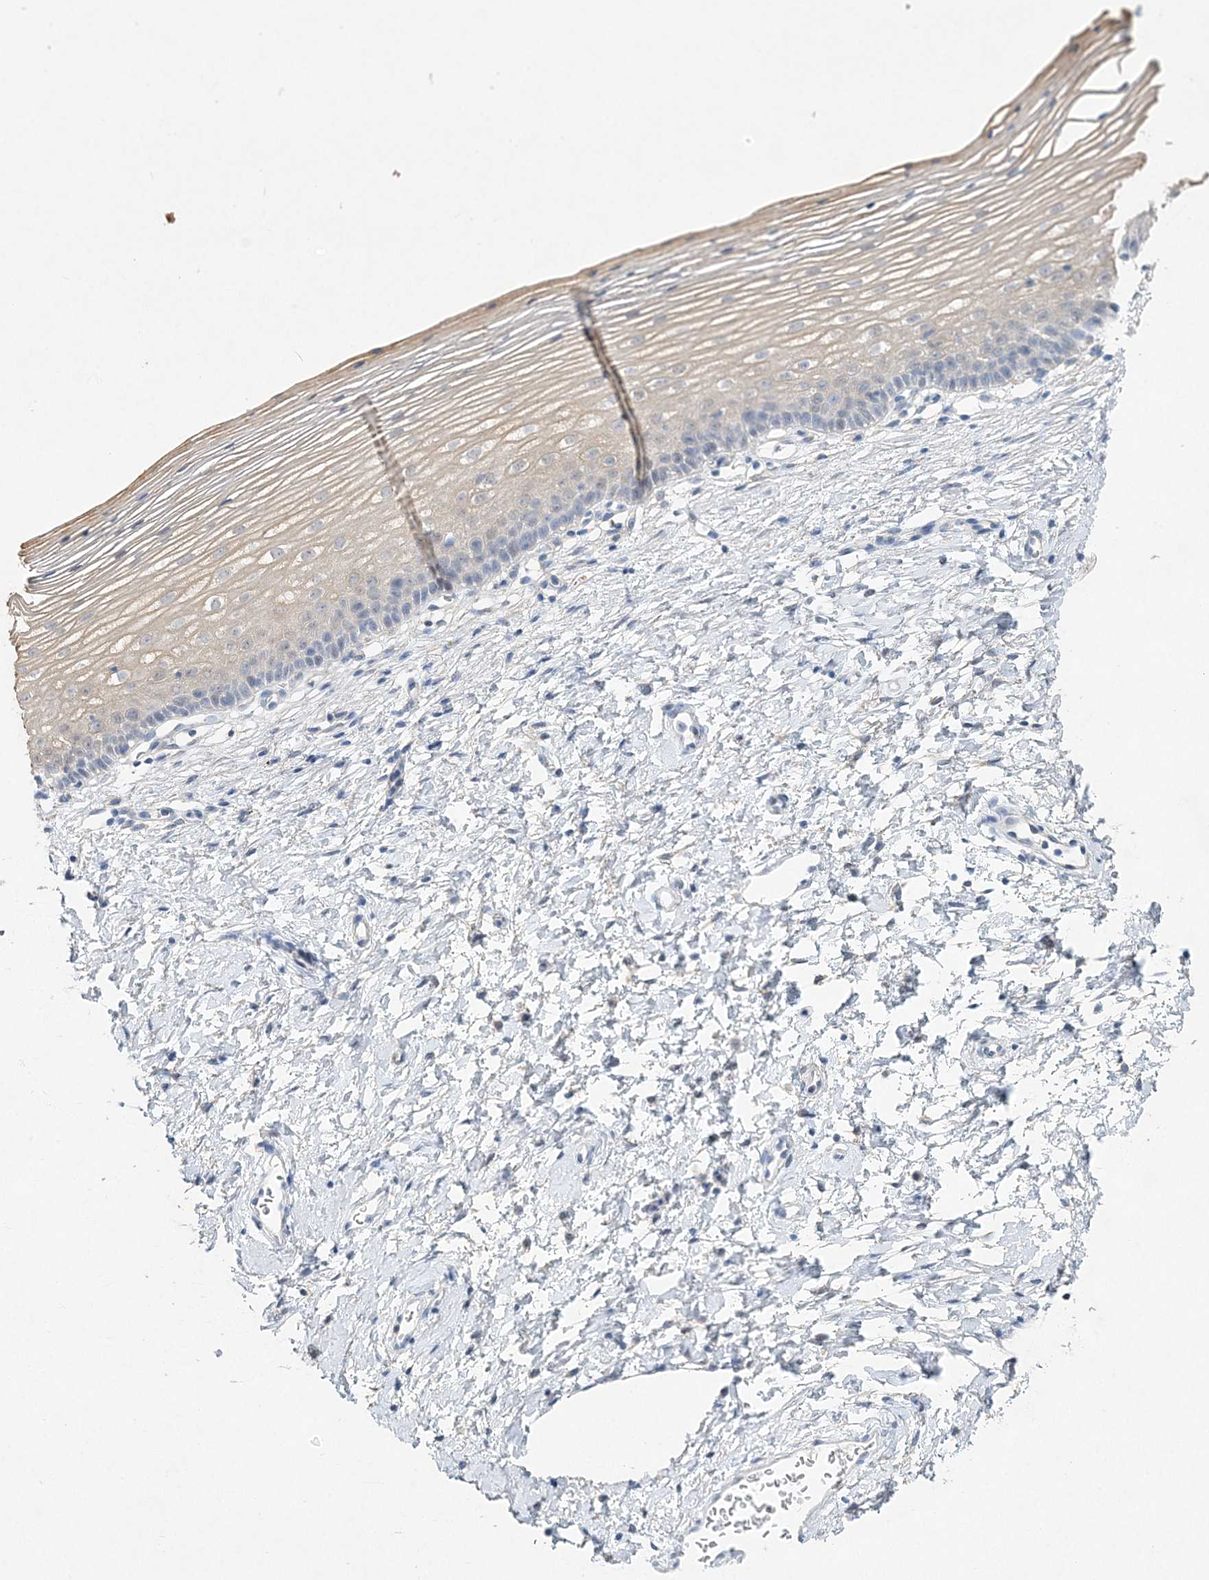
{"staining": {"intensity": "weak", "quantity": "<25%", "location": "cytoplasmic/membranous"}, "tissue": "cervix", "cell_type": "Glandular cells", "image_type": "normal", "snomed": [{"axis": "morphology", "description": "Normal tissue, NOS"}, {"axis": "topography", "description": "Cervix"}], "caption": "A high-resolution image shows IHC staining of normal cervix, which displays no significant expression in glandular cells. (Brightfield microscopy of DAB (3,3'-diaminobenzidine) immunohistochemistry at high magnification).", "gene": "MAT2B", "patient": {"sex": "female", "age": 72}}